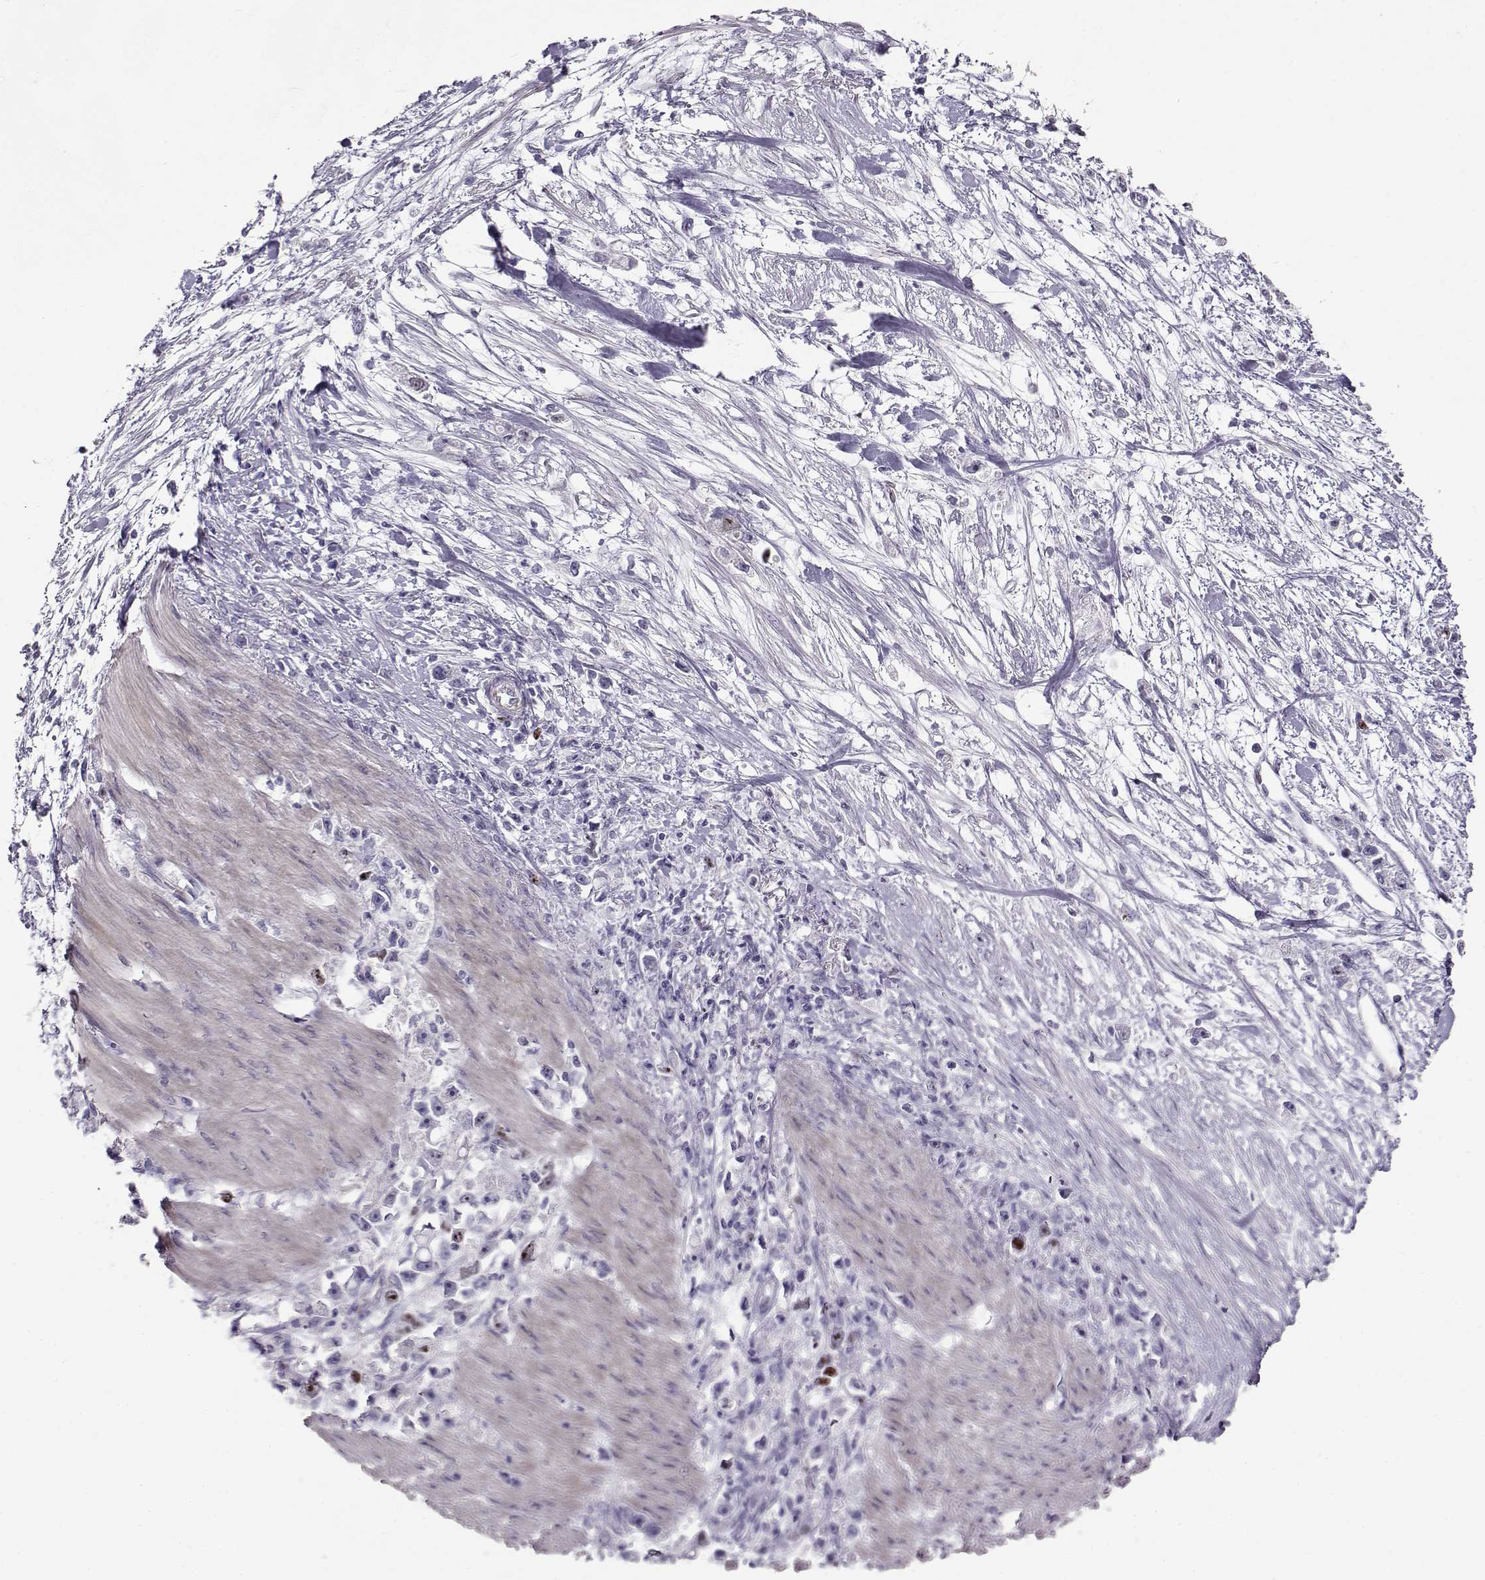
{"staining": {"intensity": "weak", "quantity": "<25%", "location": "nuclear"}, "tissue": "stomach cancer", "cell_type": "Tumor cells", "image_type": "cancer", "snomed": [{"axis": "morphology", "description": "Adenocarcinoma, NOS"}, {"axis": "topography", "description": "Stomach"}], "caption": "Tumor cells are negative for brown protein staining in stomach adenocarcinoma.", "gene": "NPW", "patient": {"sex": "female", "age": 59}}